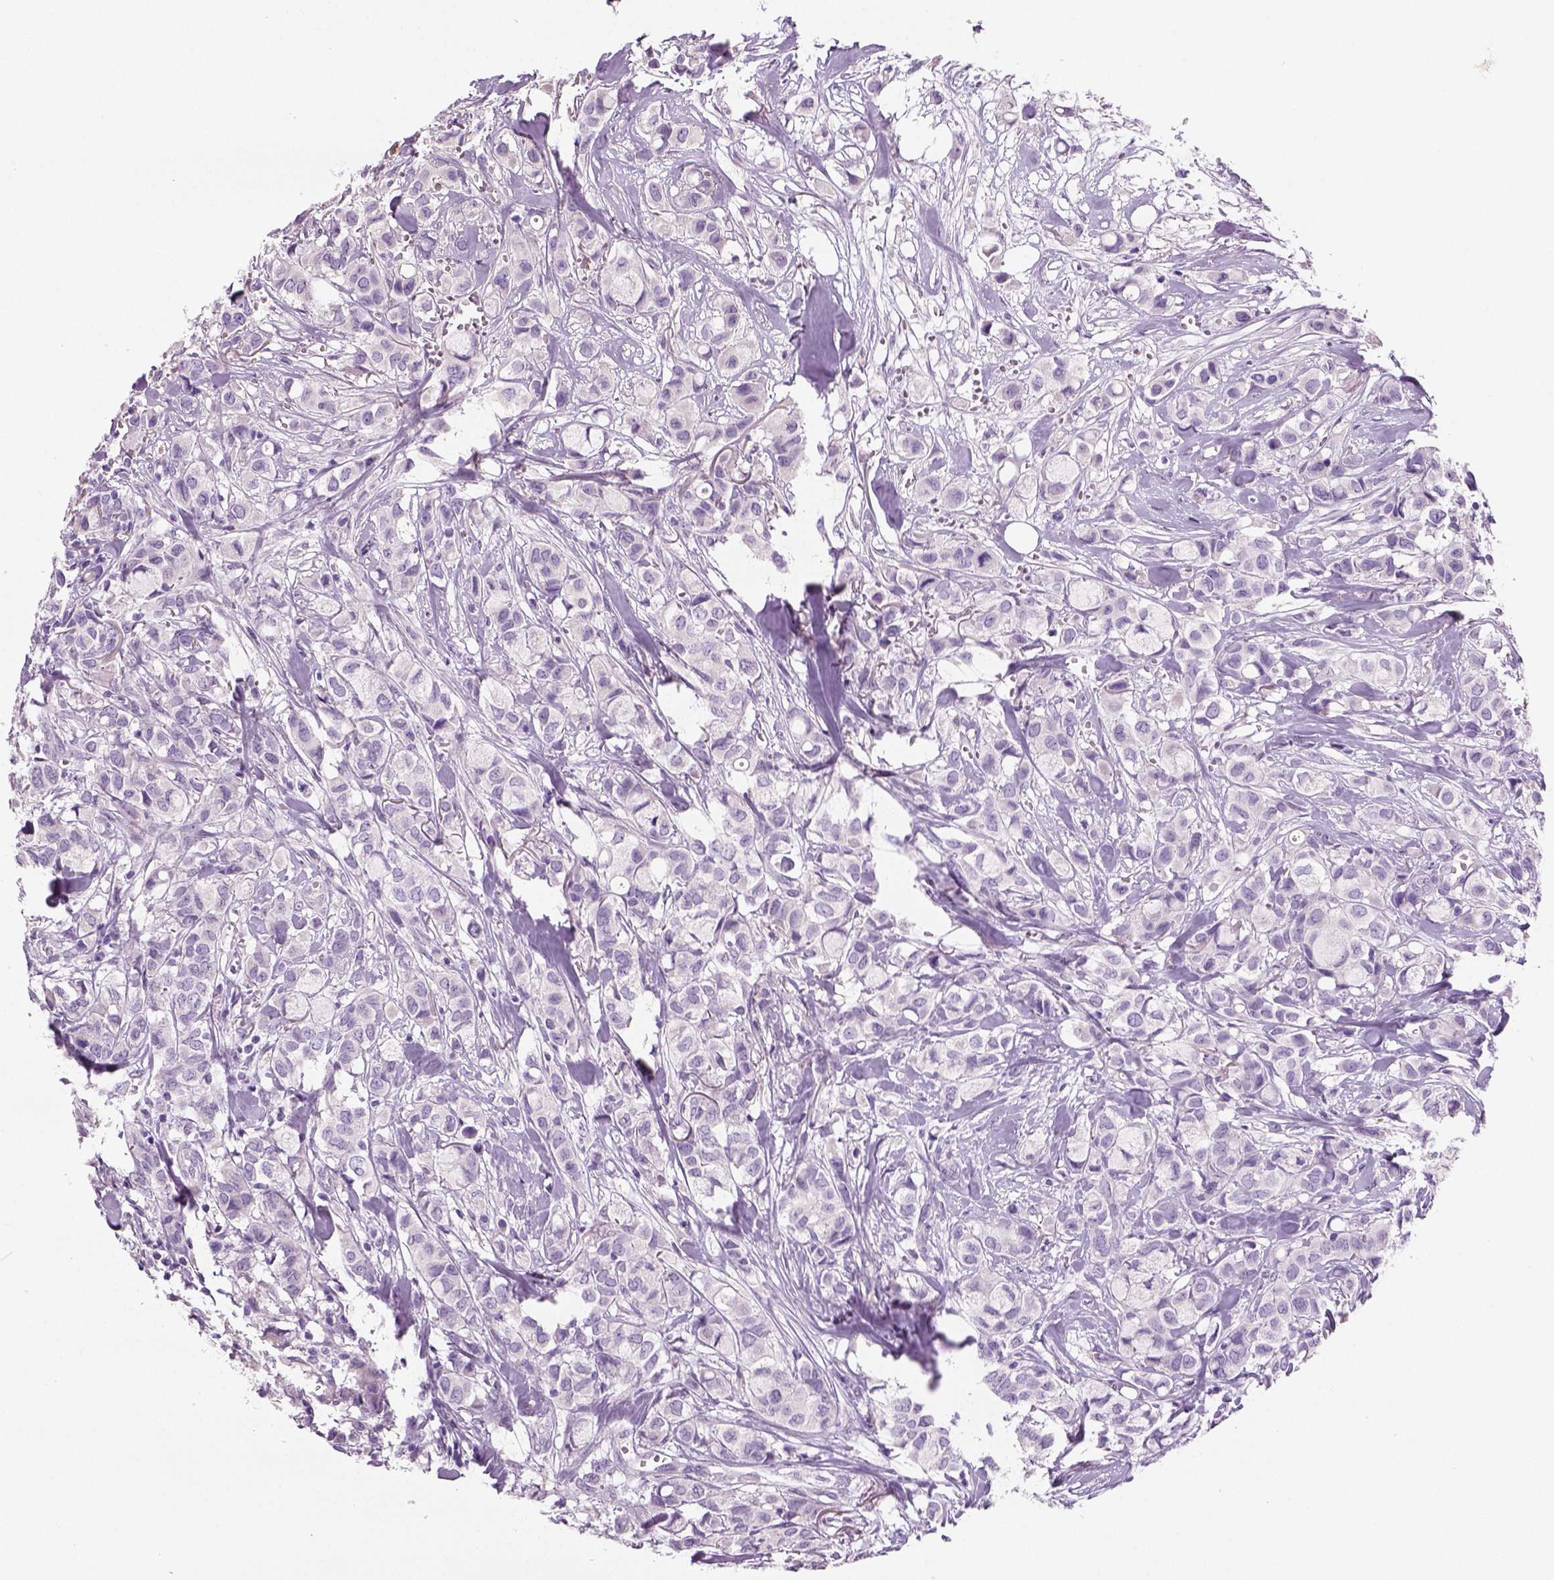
{"staining": {"intensity": "negative", "quantity": "none", "location": "none"}, "tissue": "breast cancer", "cell_type": "Tumor cells", "image_type": "cancer", "snomed": [{"axis": "morphology", "description": "Duct carcinoma"}, {"axis": "topography", "description": "Breast"}], "caption": "A micrograph of intraductal carcinoma (breast) stained for a protein reveals no brown staining in tumor cells.", "gene": "NECAB2", "patient": {"sex": "female", "age": 85}}